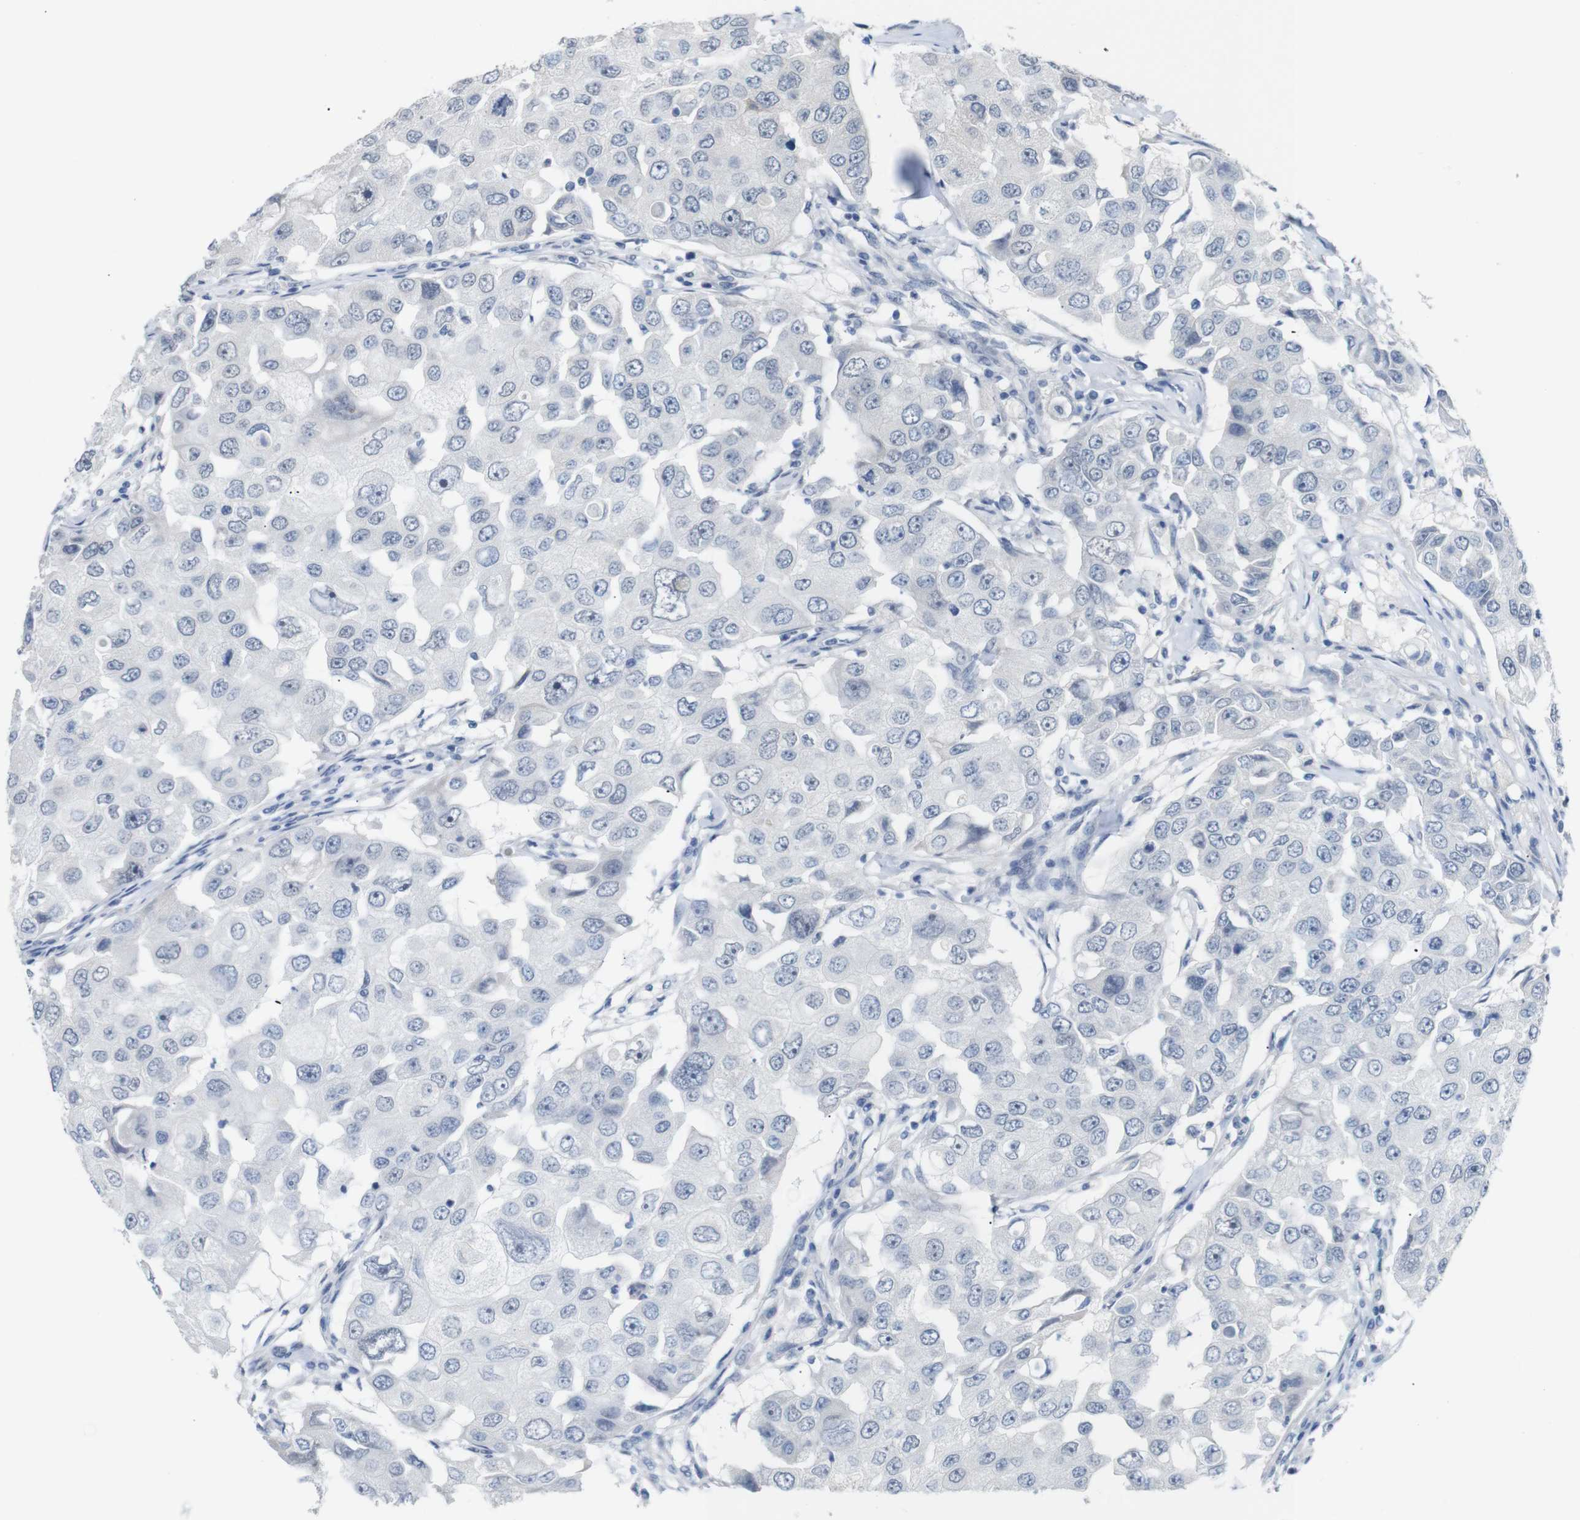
{"staining": {"intensity": "negative", "quantity": "none", "location": "none"}, "tissue": "breast cancer", "cell_type": "Tumor cells", "image_type": "cancer", "snomed": [{"axis": "morphology", "description": "Duct carcinoma"}, {"axis": "topography", "description": "Breast"}], "caption": "A photomicrograph of human breast cancer is negative for staining in tumor cells. (Immunohistochemistry, brightfield microscopy, high magnification).", "gene": "CHRM5", "patient": {"sex": "female", "age": 27}}